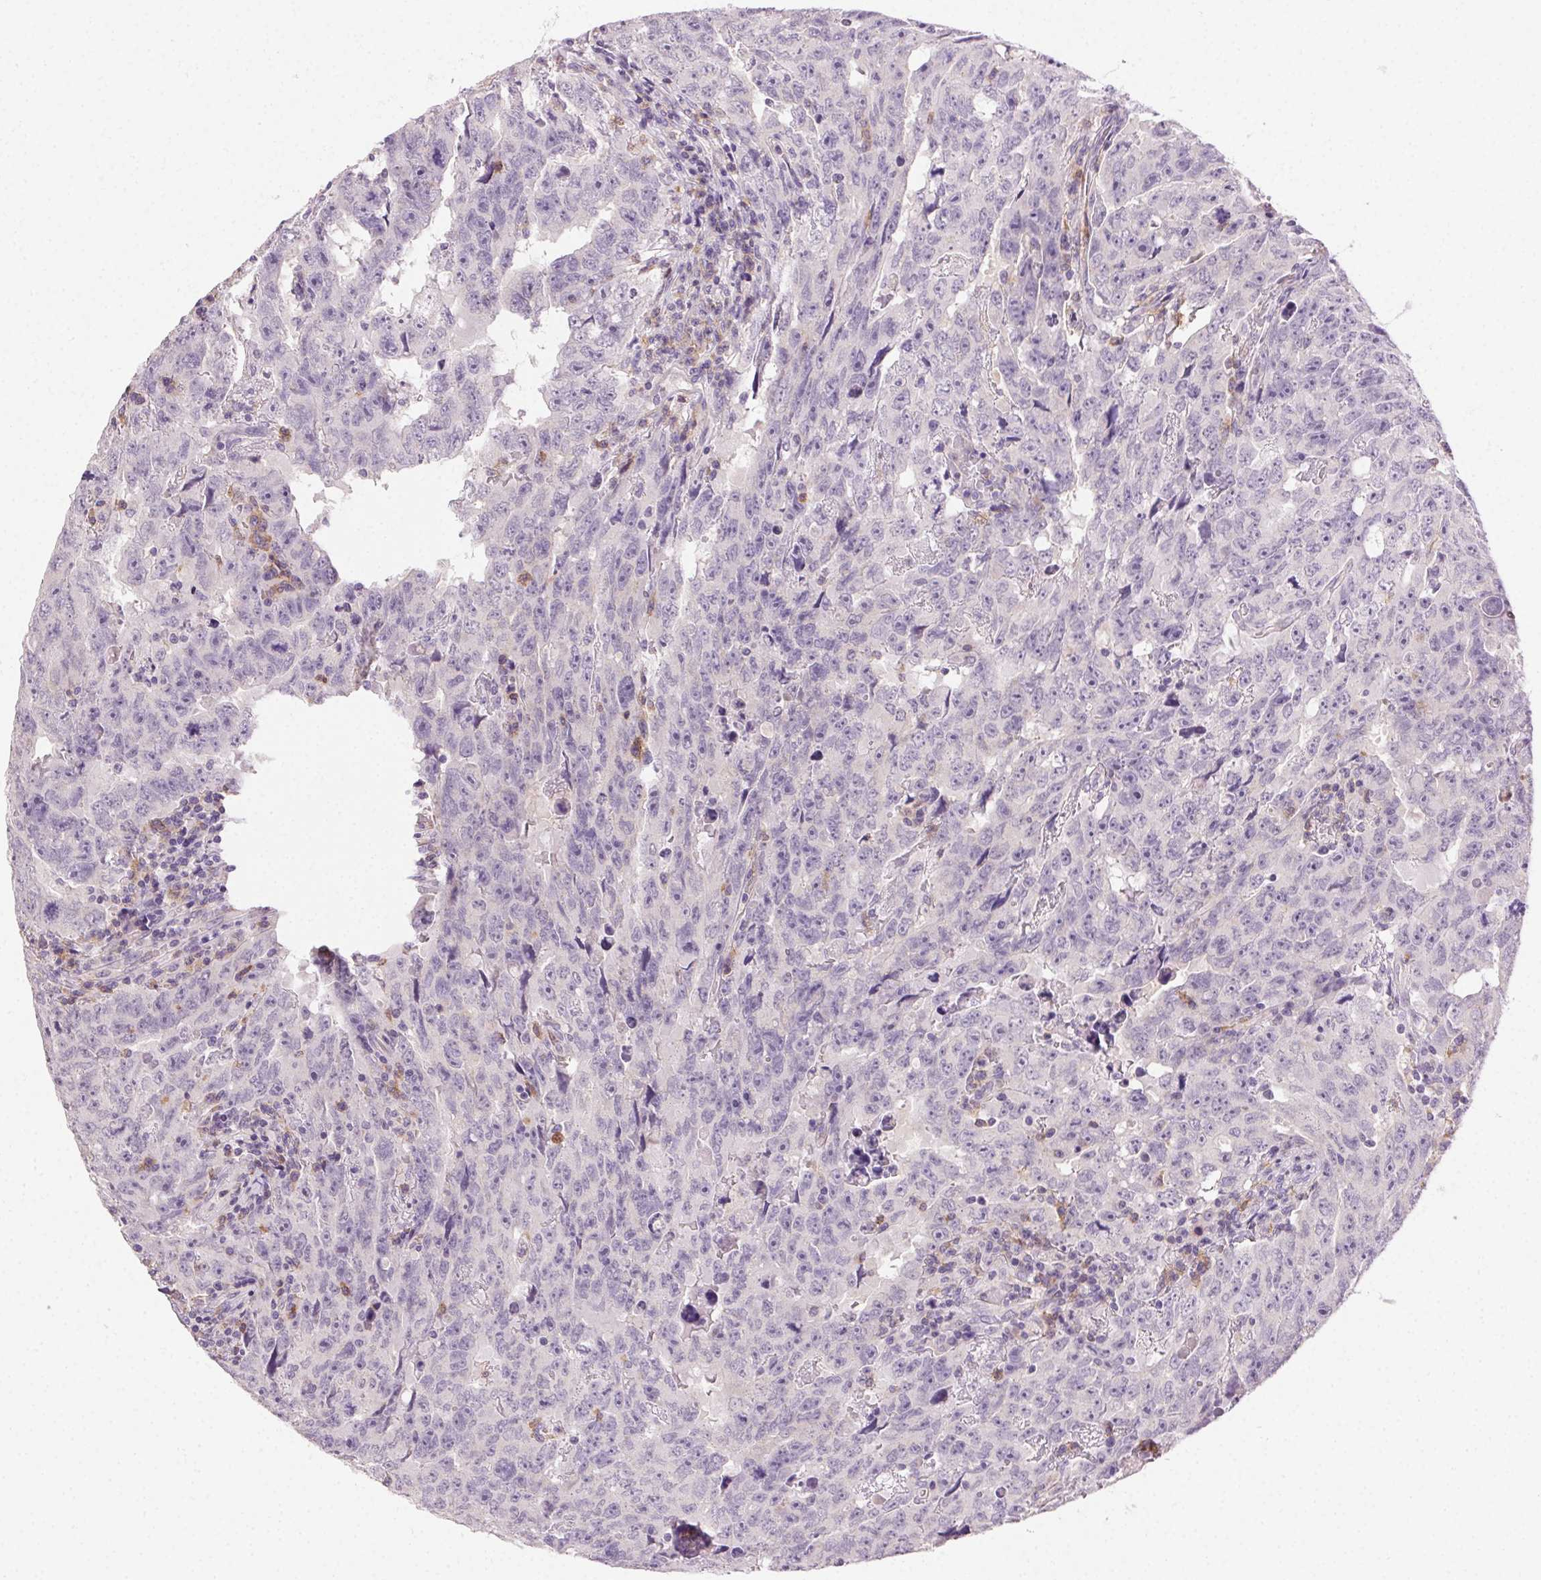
{"staining": {"intensity": "negative", "quantity": "none", "location": "none"}, "tissue": "testis cancer", "cell_type": "Tumor cells", "image_type": "cancer", "snomed": [{"axis": "morphology", "description": "Carcinoma, Embryonal, NOS"}, {"axis": "topography", "description": "Testis"}], "caption": "This is an immunohistochemistry (IHC) micrograph of human testis embryonal carcinoma. There is no positivity in tumor cells.", "gene": "AKAP5", "patient": {"sex": "male", "age": 24}}